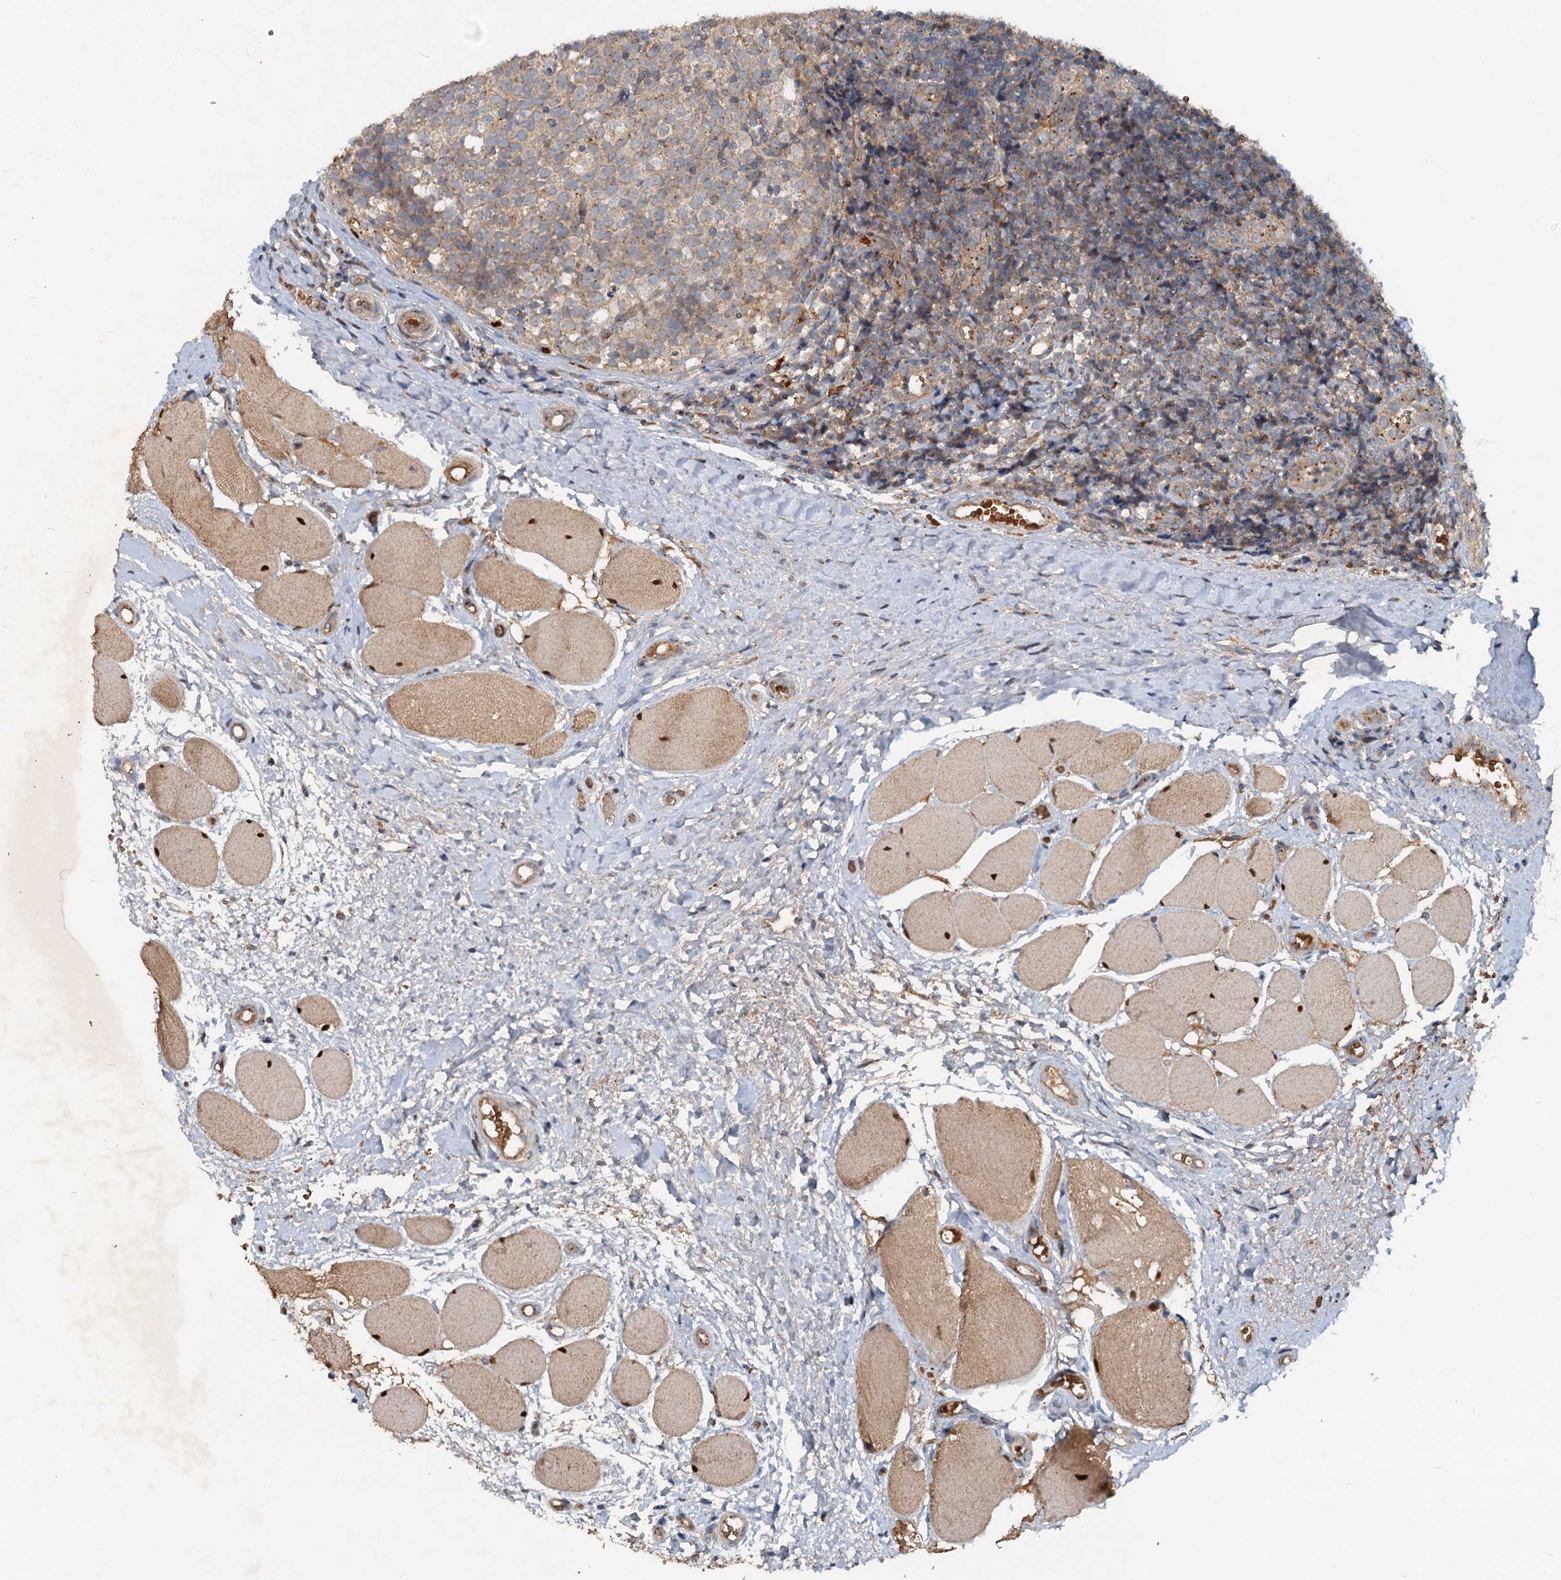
{"staining": {"intensity": "weak", "quantity": "25%-75%", "location": "cytoplasmic/membranous"}, "tissue": "tonsil", "cell_type": "Germinal center cells", "image_type": "normal", "snomed": [{"axis": "morphology", "description": "Normal tissue, NOS"}, {"axis": "topography", "description": "Tonsil"}], "caption": "Protein staining of benign tonsil shows weak cytoplasmic/membranous staining in about 25%-75% of germinal center cells.", "gene": "CEP68", "patient": {"sex": "female", "age": 19}}